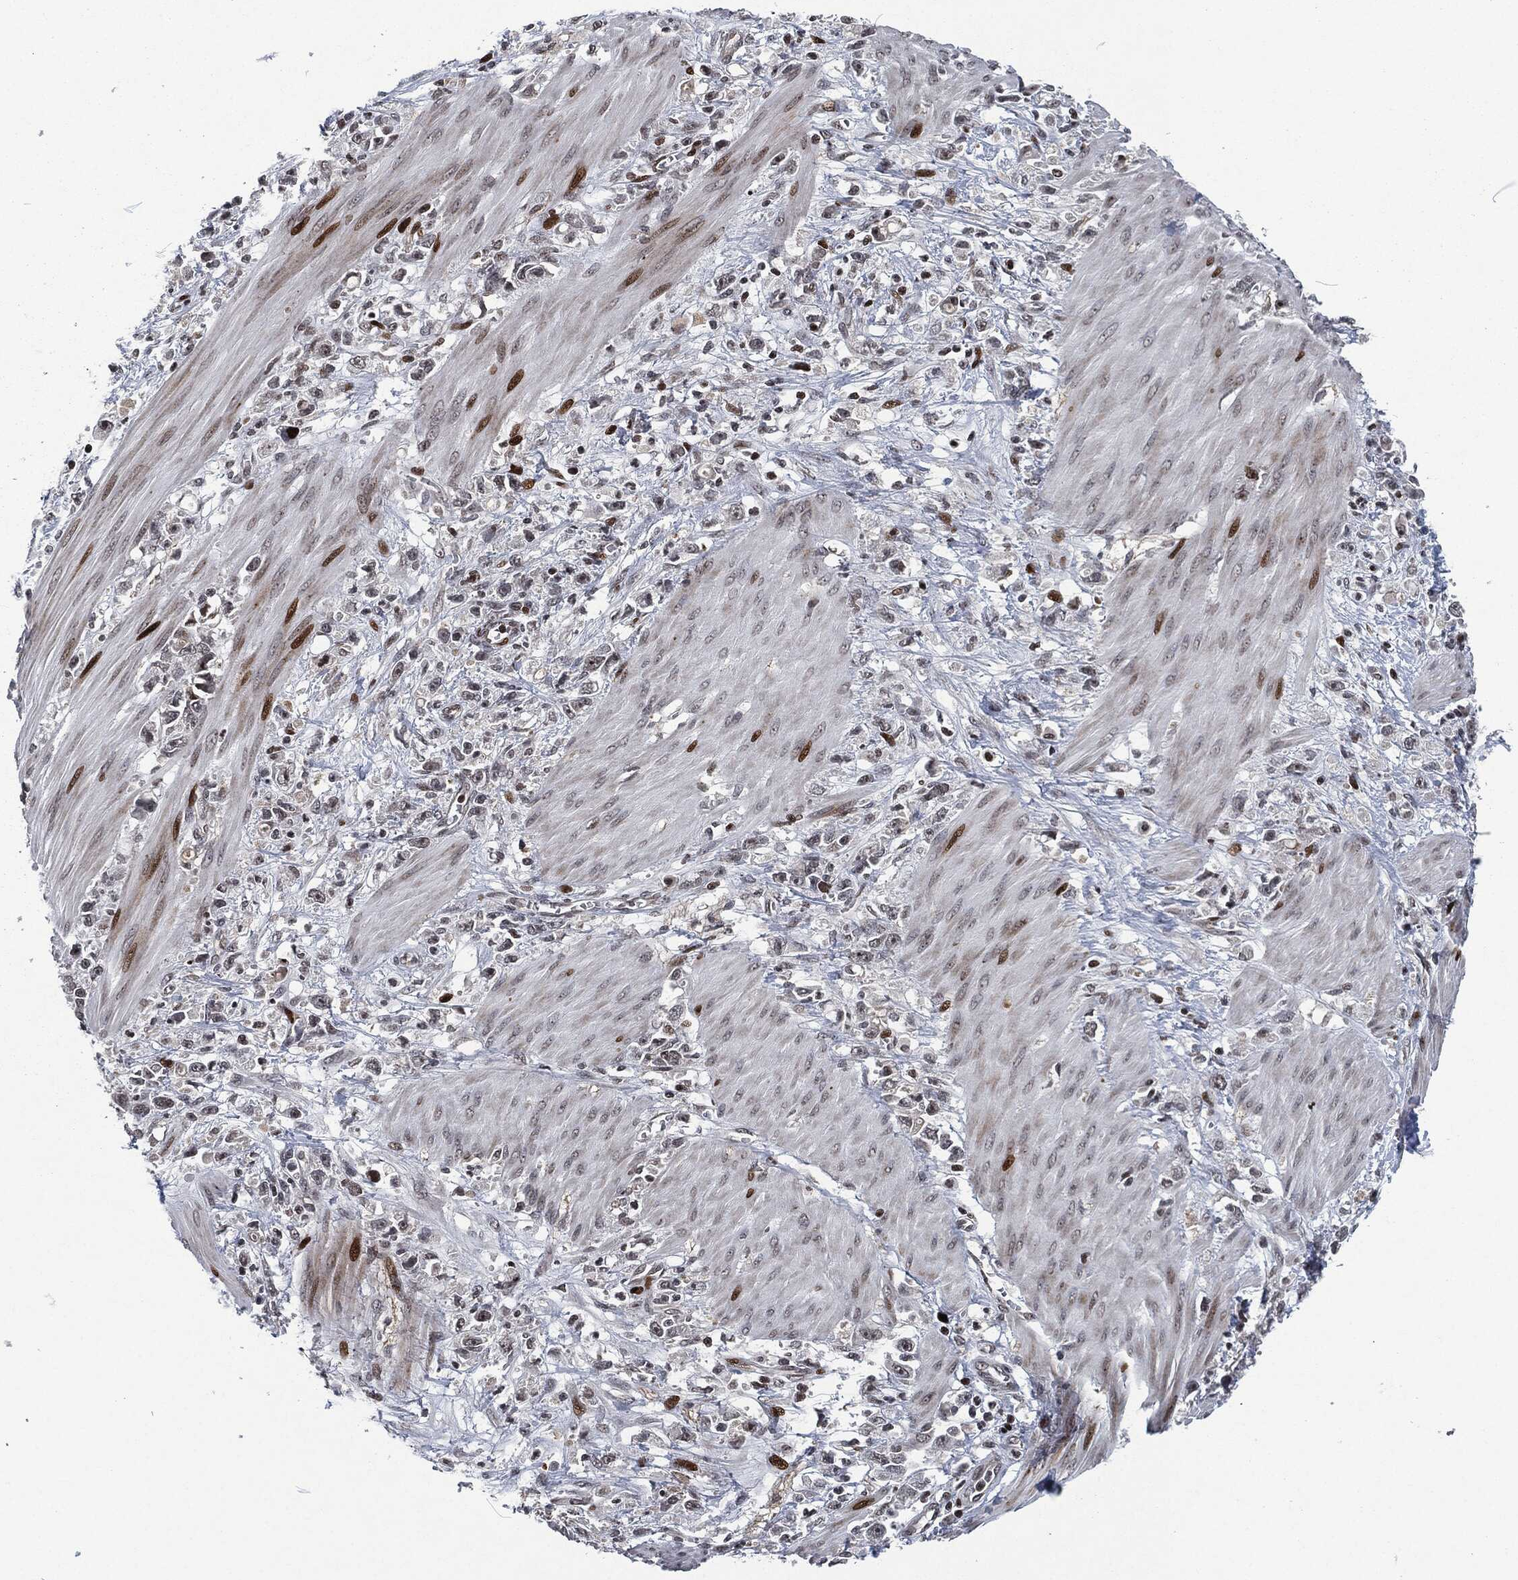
{"staining": {"intensity": "negative", "quantity": "none", "location": "none"}, "tissue": "stomach cancer", "cell_type": "Tumor cells", "image_type": "cancer", "snomed": [{"axis": "morphology", "description": "Adenocarcinoma, NOS"}, {"axis": "topography", "description": "Stomach"}], "caption": "A high-resolution histopathology image shows immunohistochemistry staining of stomach cancer, which demonstrates no significant expression in tumor cells.", "gene": "EGFR", "patient": {"sex": "female", "age": 59}}